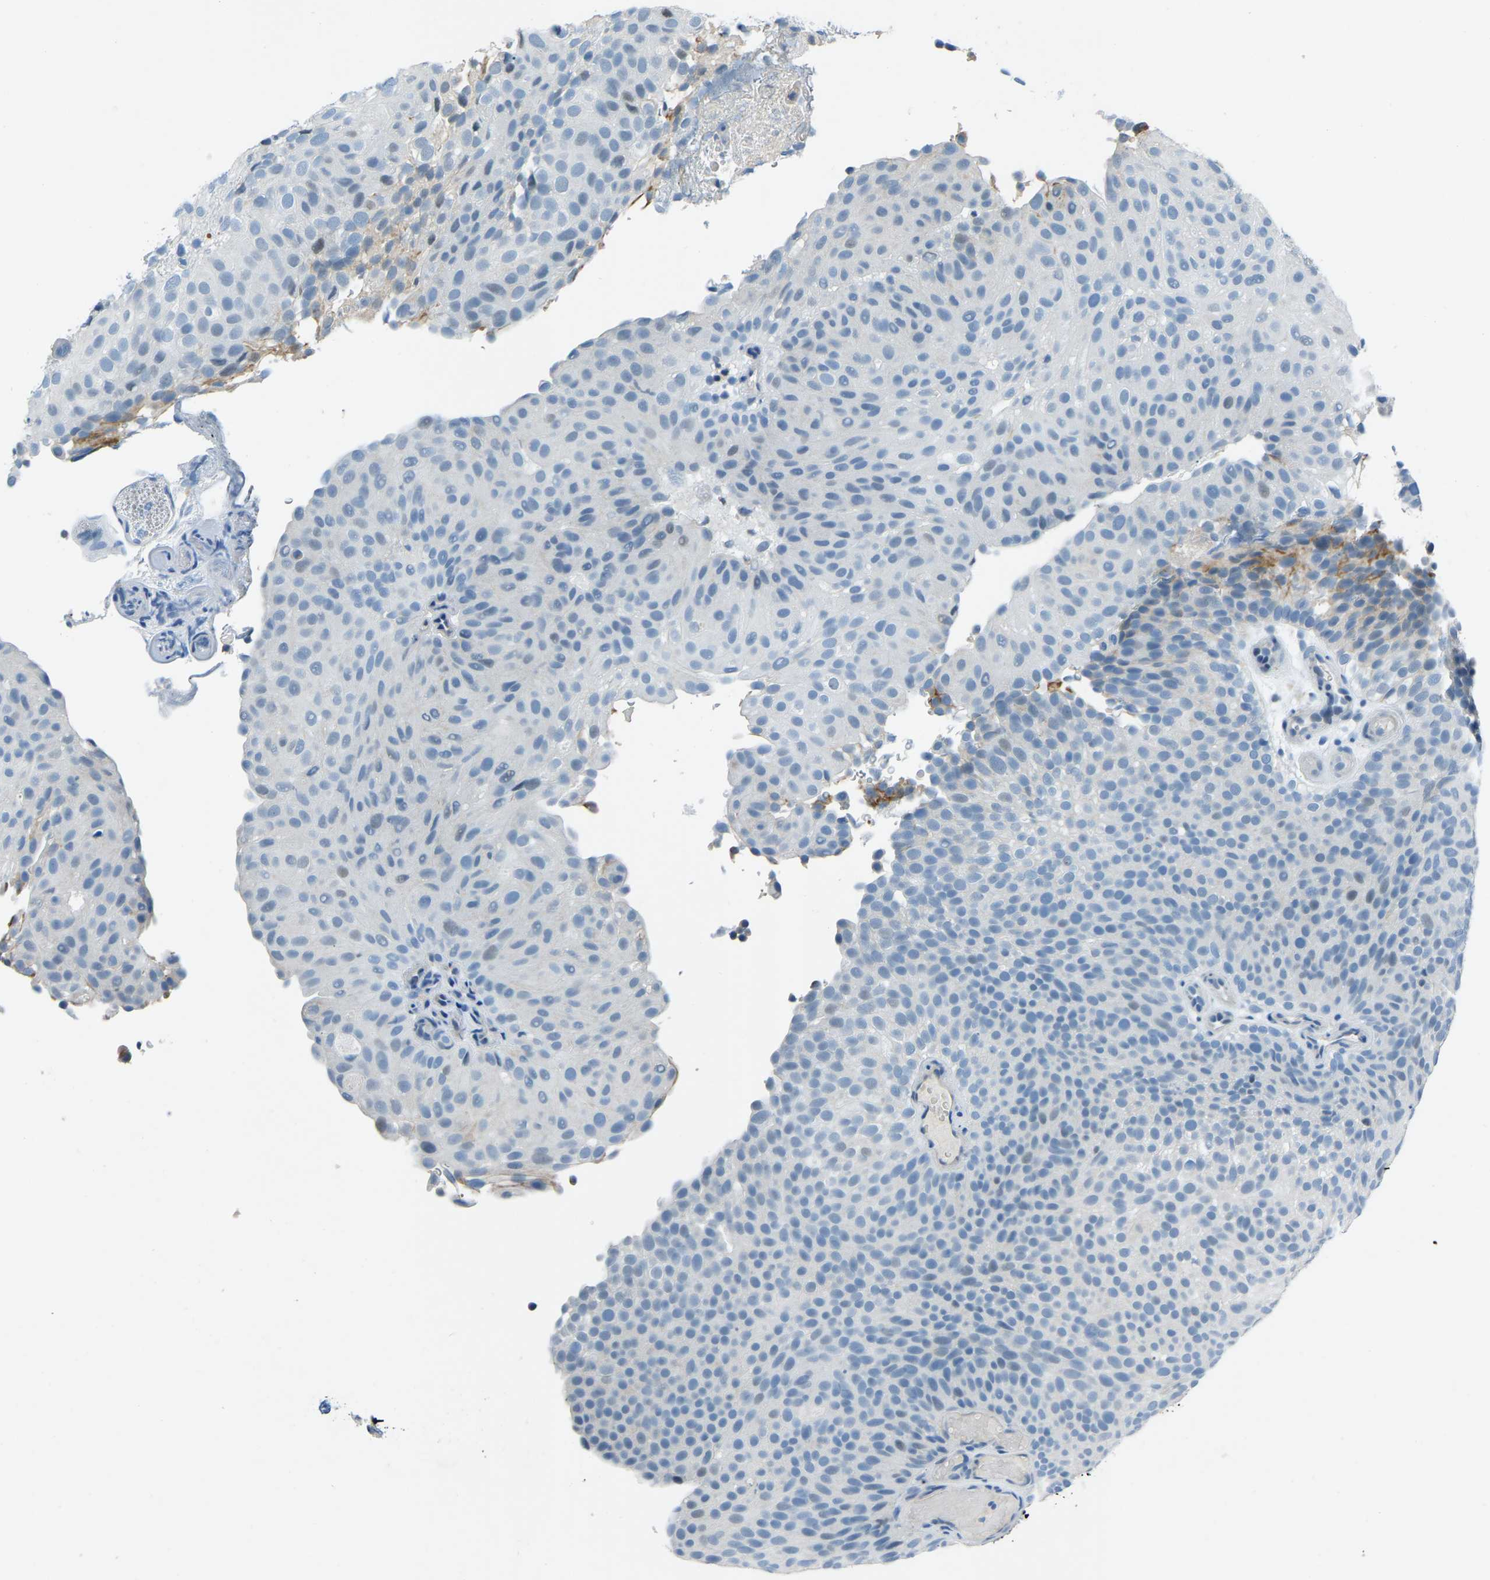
{"staining": {"intensity": "negative", "quantity": "none", "location": "none"}, "tissue": "urothelial cancer", "cell_type": "Tumor cells", "image_type": "cancer", "snomed": [{"axis": "morphology", "description": "Urothelial carcinoma, Low grade"}, {"axis": "topography", "description": "Urinary bladder"}], "caption": "This is an immunohistochemistry (IHC) micrograph of human low-grade urothelial carcinoma. There is no expression in tumor cells.", "gene": "XIRP1", "patient": {"sex": "male", "age": 78}}